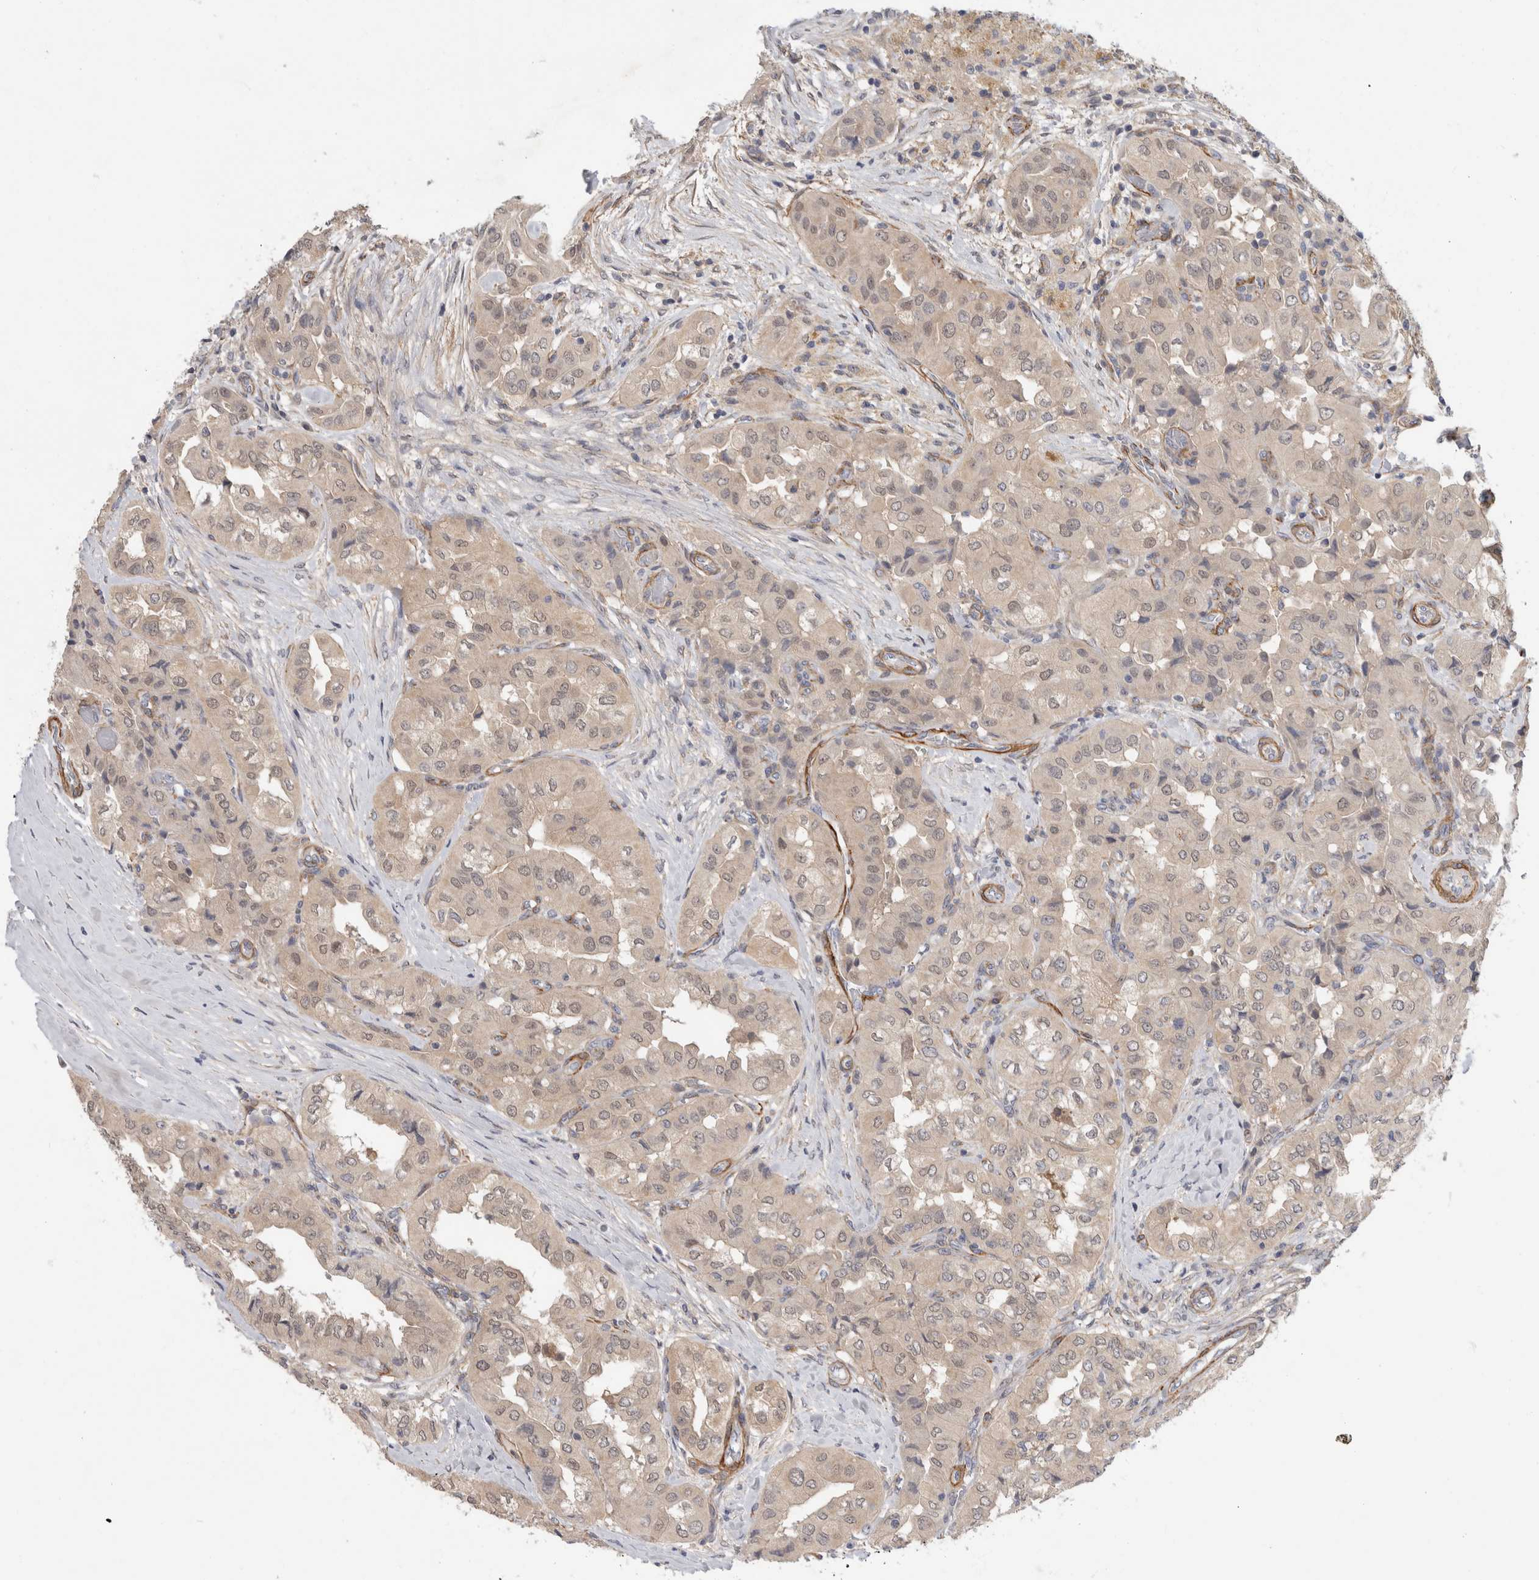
{"staining": {"intensity": "weak", "quantity": "<25%", "location": "cytoplasmic/membranous"}, "tissue": "thyroid cancer", "cell_type": "Tumor cells", "image_type": "cancer", "snomed": [{"axis": "morphology", "description": "Papillary adenocarcinoma, NOS"}, {"axis": "topography", "description": "Thyroid gland"}], "caption": "A micrograph of human thyroid cancer (papillary adenocarcinoma) is negative for staining in tumor cells.", "gene": "PGM1", "patient": {"sex": "female", "age": 59}}